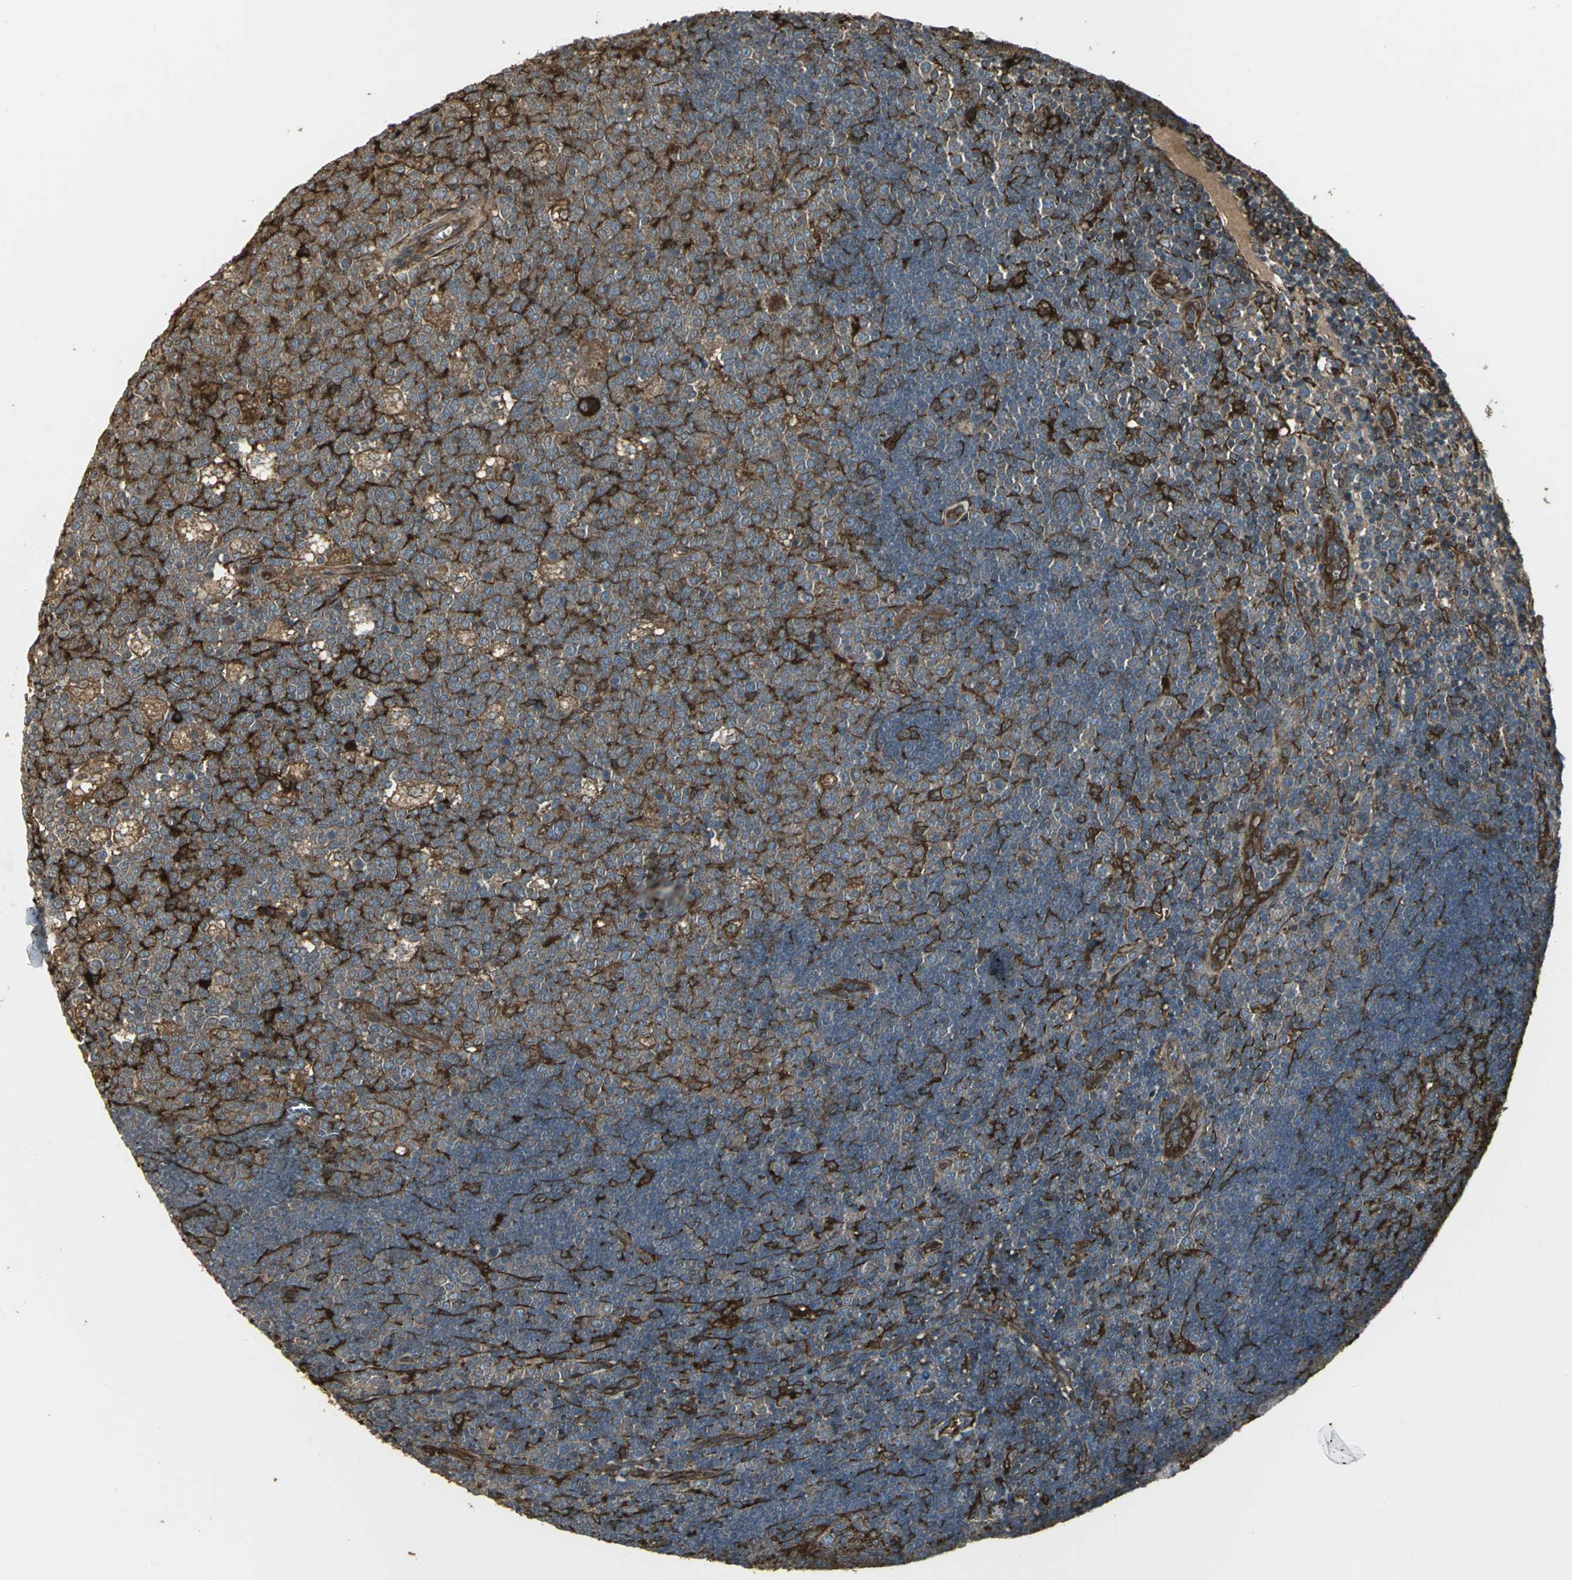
{"staining": {"intensity": "moderate", "quantity": ">75%", "location": "cytoplasmic/membranous"}, "tissue": "lymph node", "cell_type": "Germinal center cells", "image_type": "normal", "snomed": [{"axis": "morphology", "description": "Normal tissue, NOS"}, {"axis": "topography", "description": "Lymph node"}, {"axis": "topography", "description": "Salivary gland"}], "caption": "This is a histology image of IHC staining of normal lymph node, which shows moderate staining in the cytoplasmic/membranous of germinal center cells.", "gene": "PRXL2B", "patient": {"sex": "male", "age": 8}}